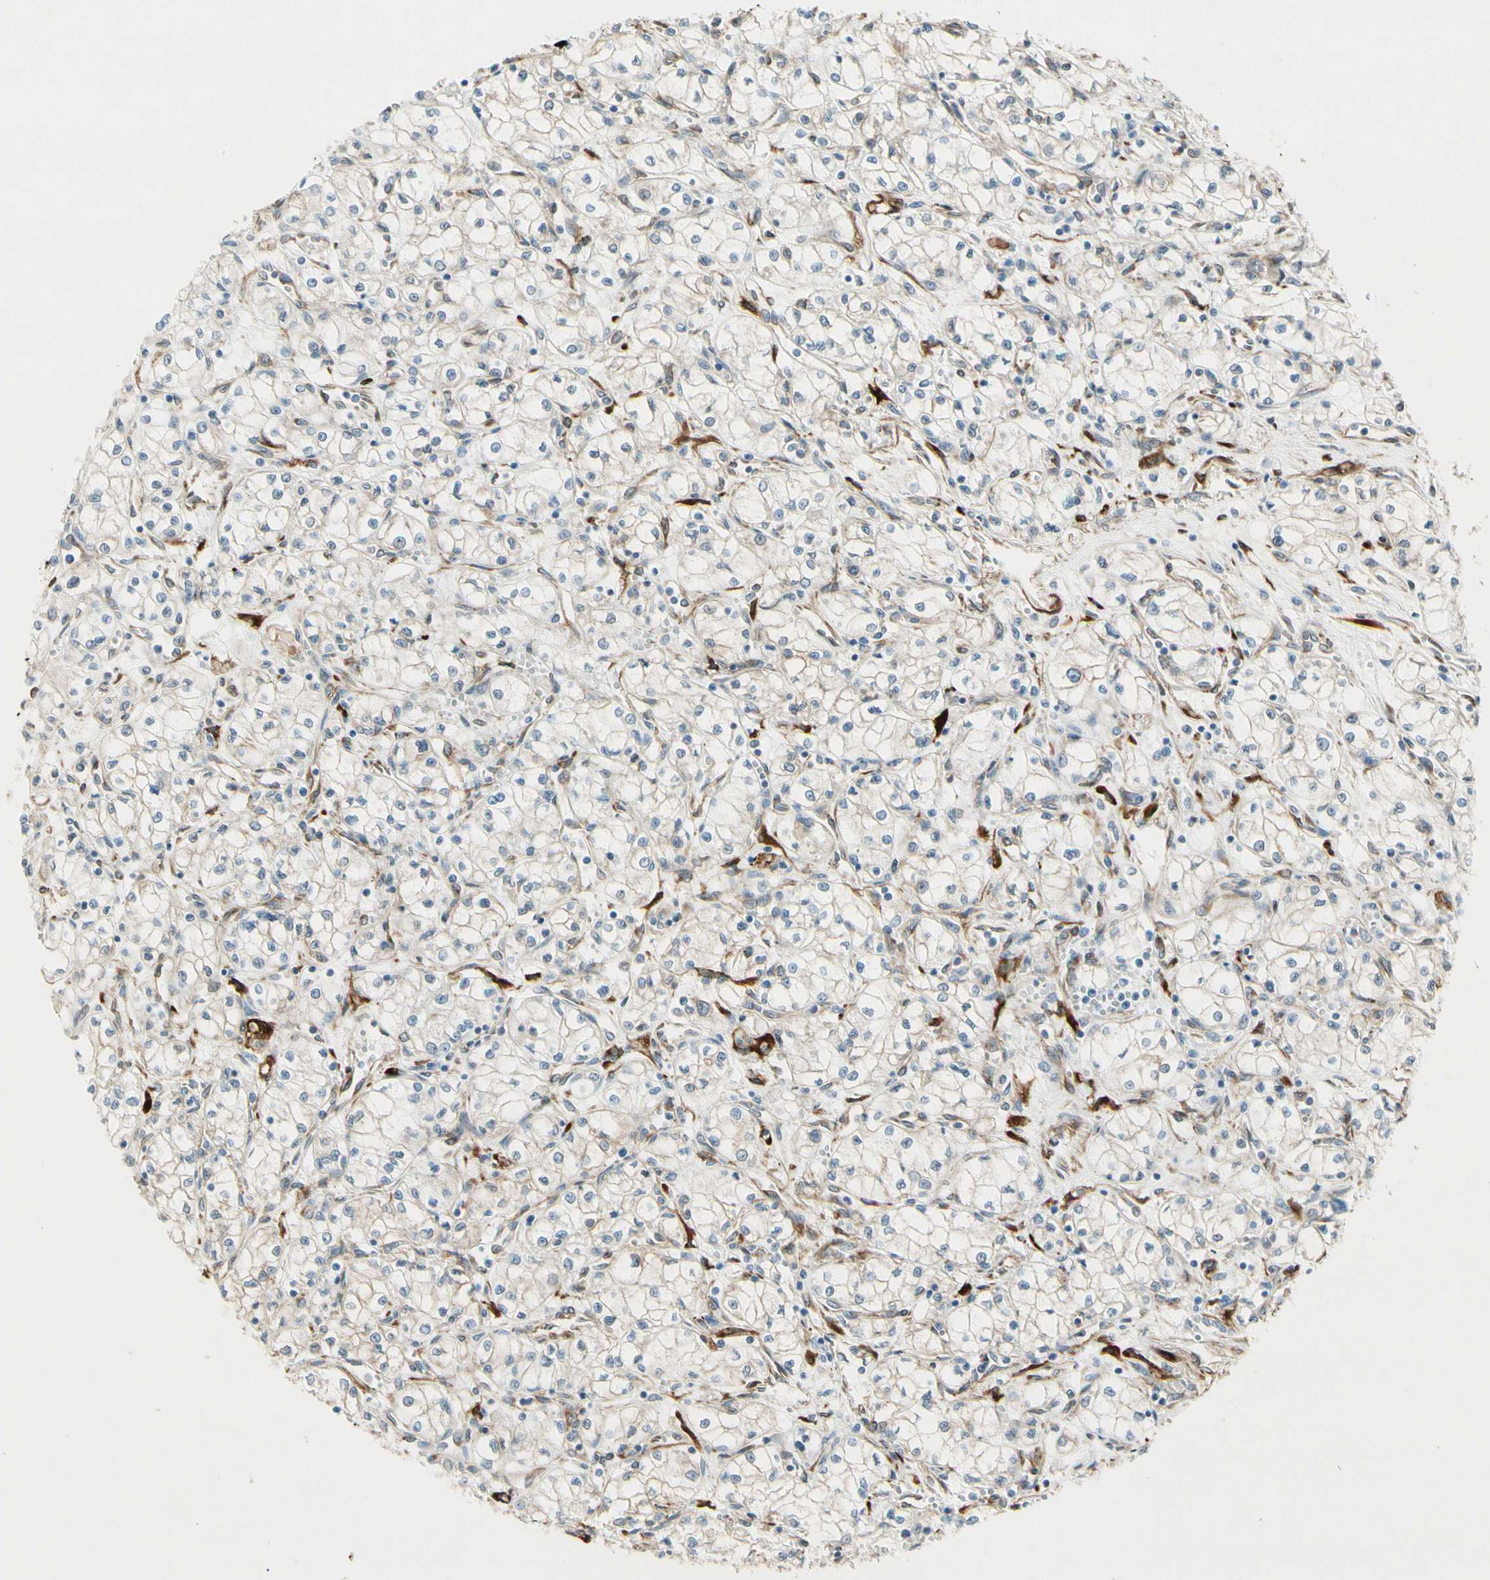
{"staining": {"intensity": "negative", "quantity": "none", "location": "none"}, "tissue": "renal cancer", "cell_type": "Tumor cells", "image_type": "cancer", "snomed": [{"axis": "morphology", "description": "Normal tissue, NOS"}, {"axis": "morphology", "description": "Adenocarcinoma, NOS"}, {"axis": "topography", "description": "Kidney"}], "caption": "High magnification brightfield microscopy of renal cancer (adenocarcinoma) stained with DAB (brown) and counterstained with hematoxylin (blue): tumor cells show no significant staining.", "gene": "FKBP7", "patient": {"sex": "male", "age": 59}}